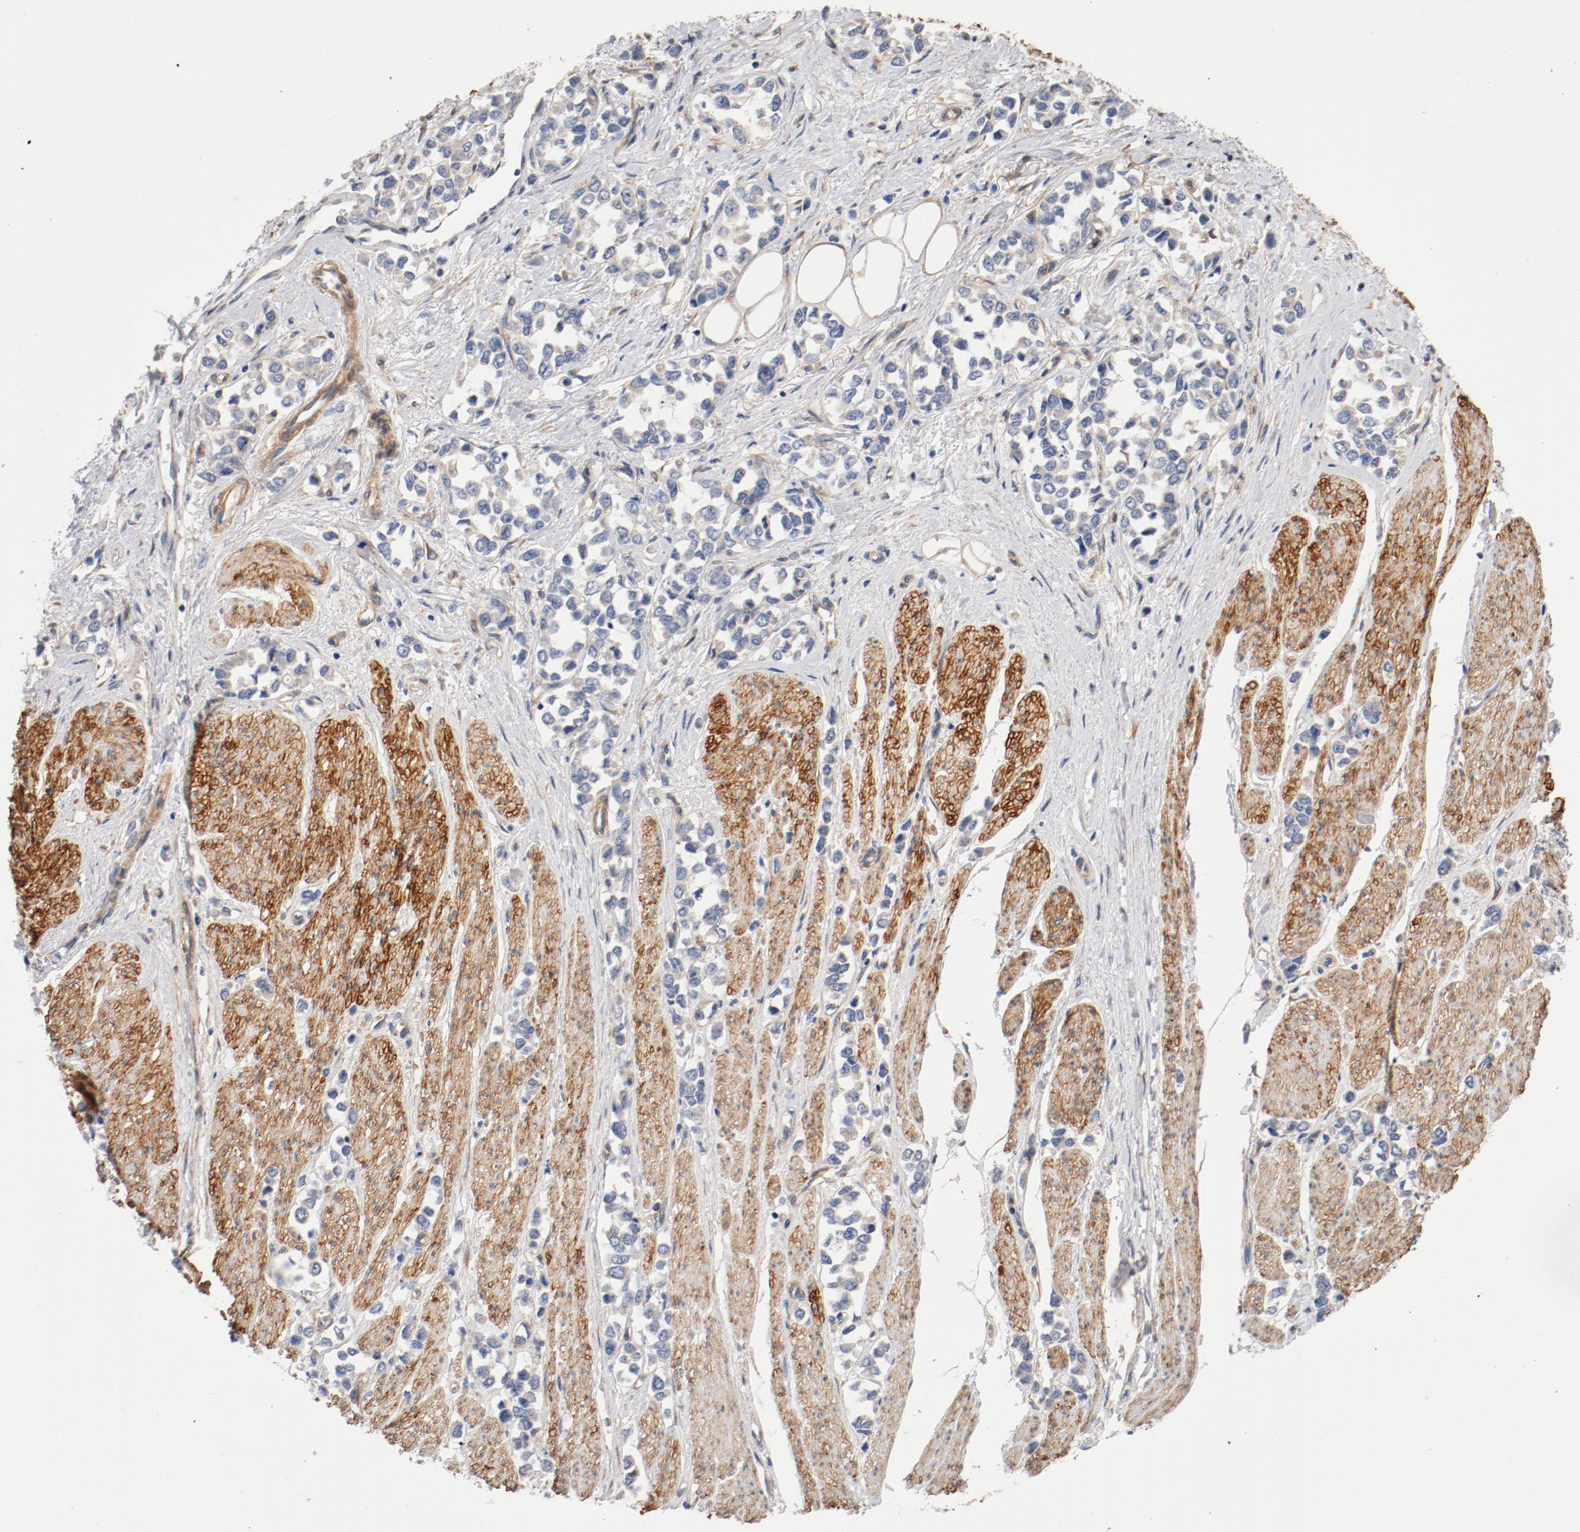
{"staining": {"intensity": "negative", "quantity": "none", "location": "none"}, "tissue": "stomach cancer", "cell_type": "Tumor cells", "image_type": "cancer", "snomed": [{"axis": "morphology", "description": "Adenocarcinoma, NOS"}, {"axis": "topography", "description": "Stomach, upper"}], "caption": "High power microscopy photomicrograph of an IHC photomicrograph of stomach cancer, revealing no significant expression in tumor cells.", "gene": "ILK", "patient": {"sex": "male", "age": 76}}